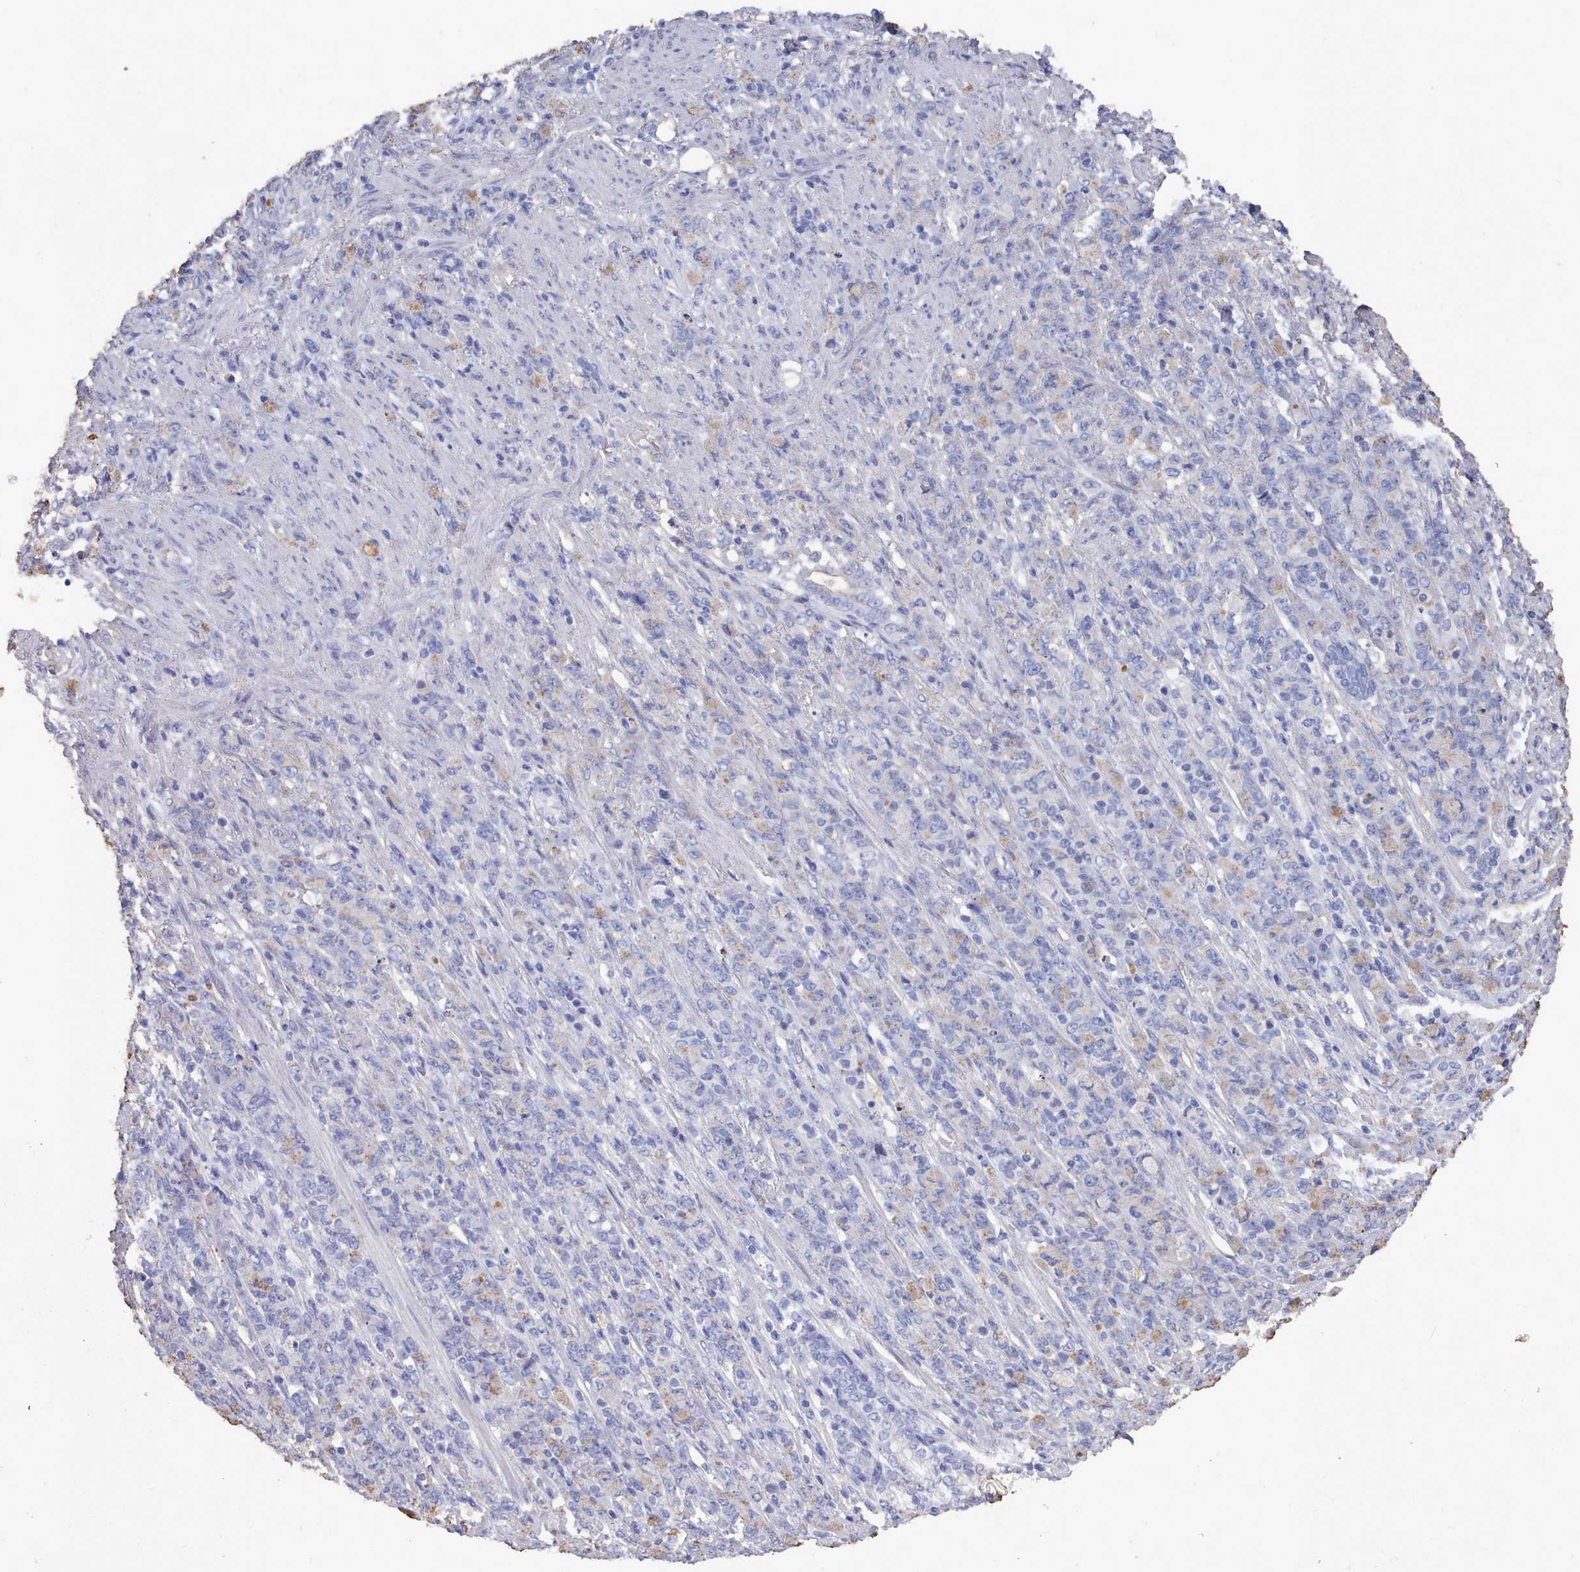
{"staining": {"intensity": "weak", "quantity": "<25%", "location": "cytoplasmic/membranous"}, "tissue": "stomach cancer", "cell_type": "Tumor cells", "image_type": "cancer", "snomed": [{"axis": "morphology", "description": "Adenocarcinoma, NOS"}, {"axis": "topography", "description": "Stomach"}], "caption": "DAB immunohistochemical staining of stomach cancer demonstrates no significant staining in tumor cells.", "gene": "ACAD11", "patient": {"sex": "female", "age": 79}}